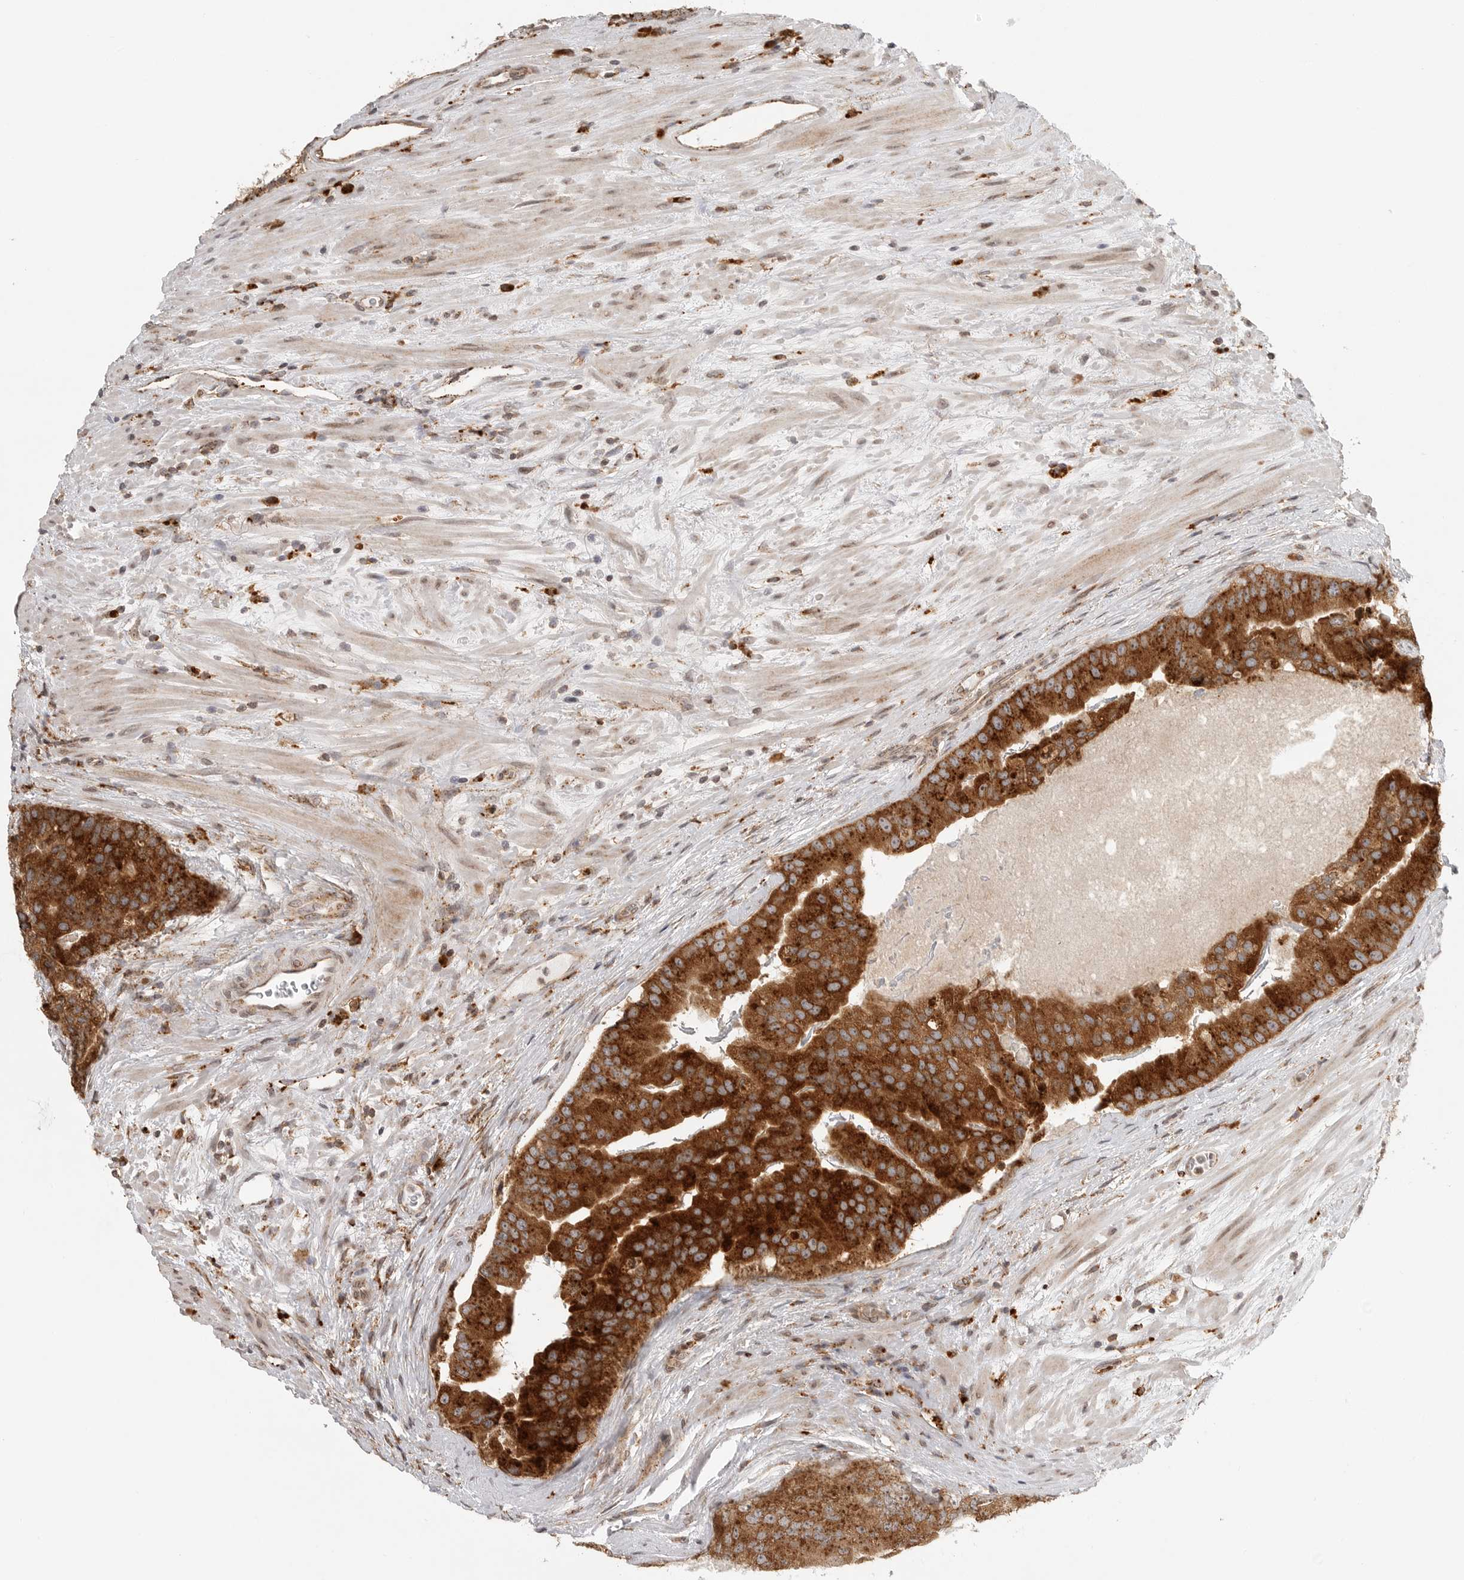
{"staining": {"intensity": "strong", "quantity": ">75%", "location": "cytoplasmic/membranous"}, "tissue": "prostate cancer", "cell_type": "Tumor cells", "image_type": "cancer", "snomed": [{"axis": "morphology", "description": "Adenocarcinoma, High grade"}, {"axis": "topography", "description": "Prostate"}], "caption": "Prostate cancer stained for a protein demonstrates strong cytoplasmic/membranous positivity in tumor cells.", "gene": "IDUA", "patient": {"sex": "male", "age": 70}}